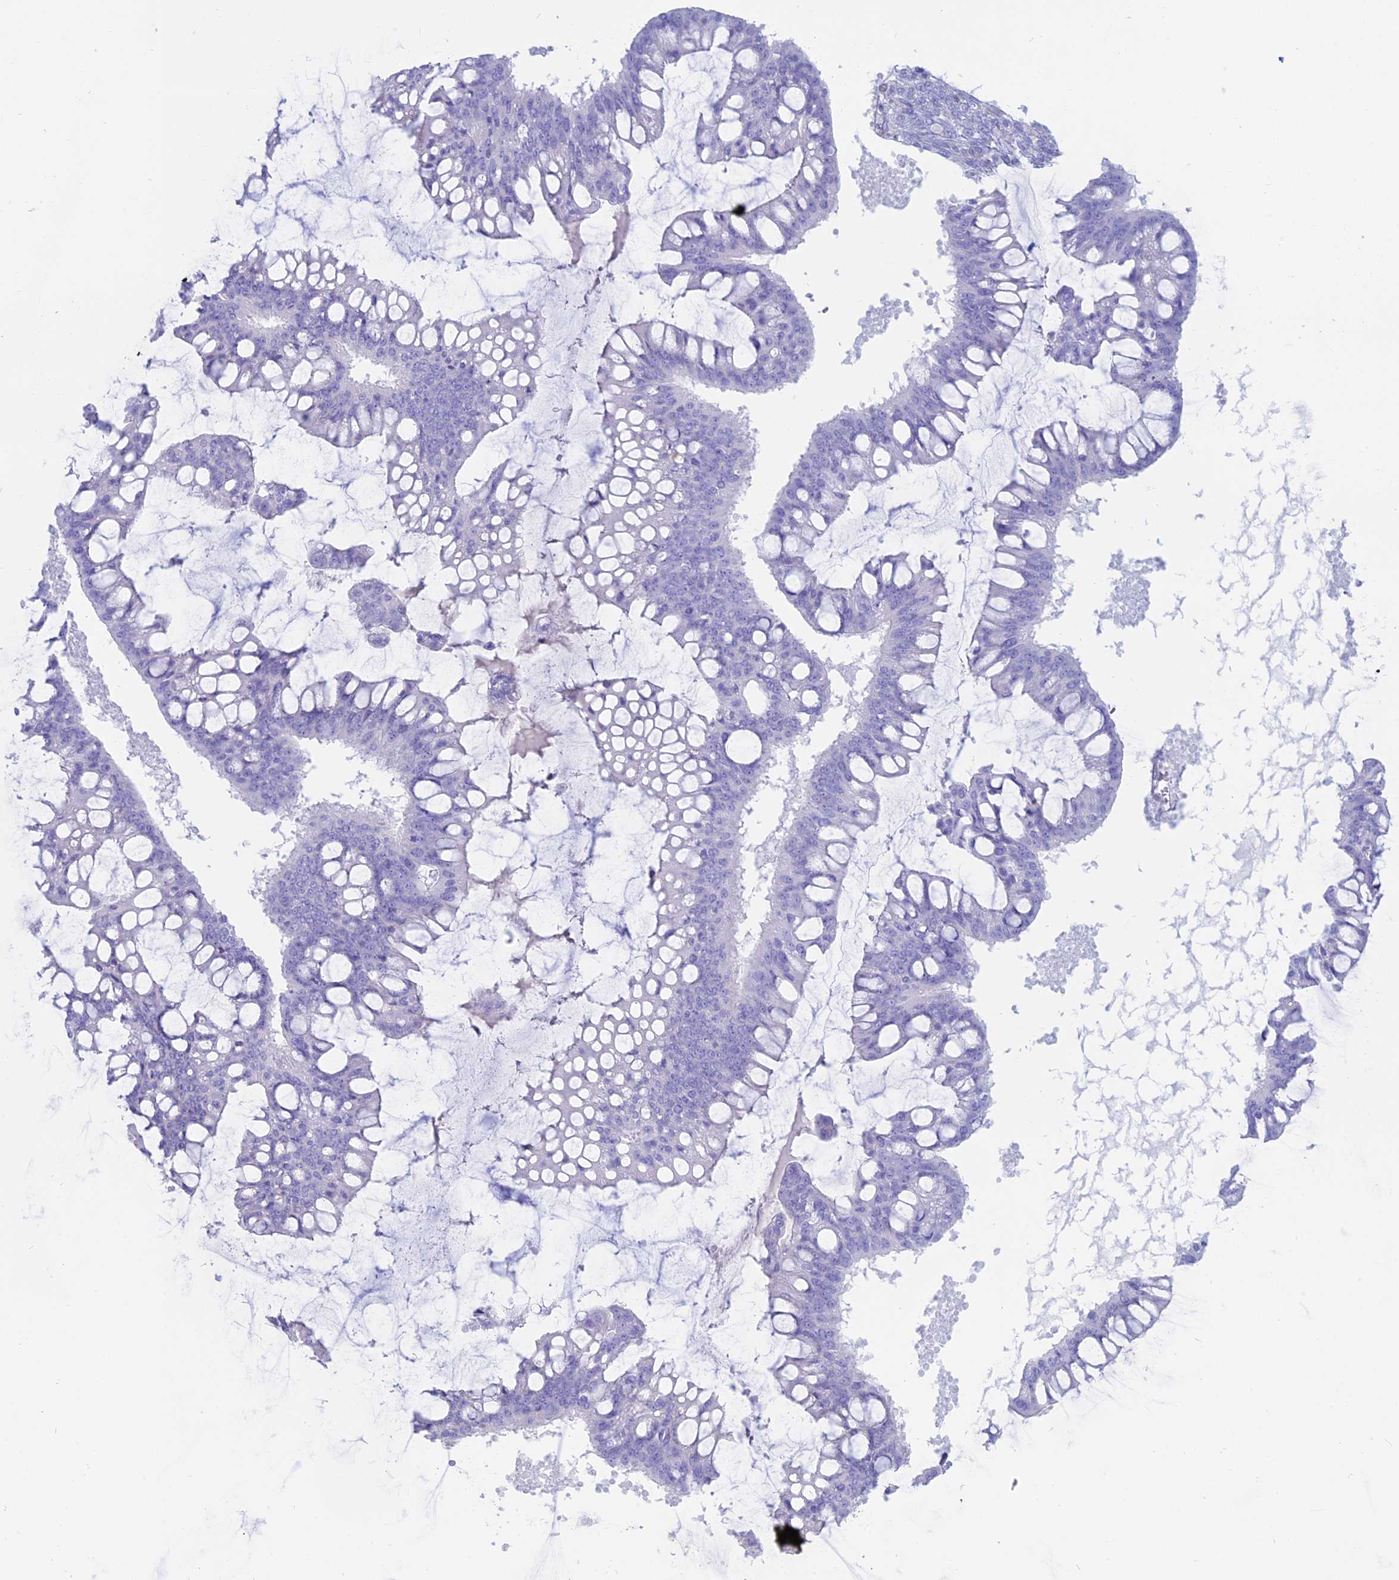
{"staining": {"intensity": "negative", "quantity": "none", "location": "none"}, "tissue": "ovarian cancer", "cell_type": "Tumor cells", "image_type": "cancer", "snomed": [{"axis": "morphology", "description": "Cystadenocarcinoma, mucinous, NOS"}, {"axis": "topography", "description": "Ovary"}], "caption": "Tumor cells are negative for protein expression in human mucinous cystadenocarcinoma (ovarian).", "gene": "OR2AE1", "patient": {"sex": "female", "age": 73}}